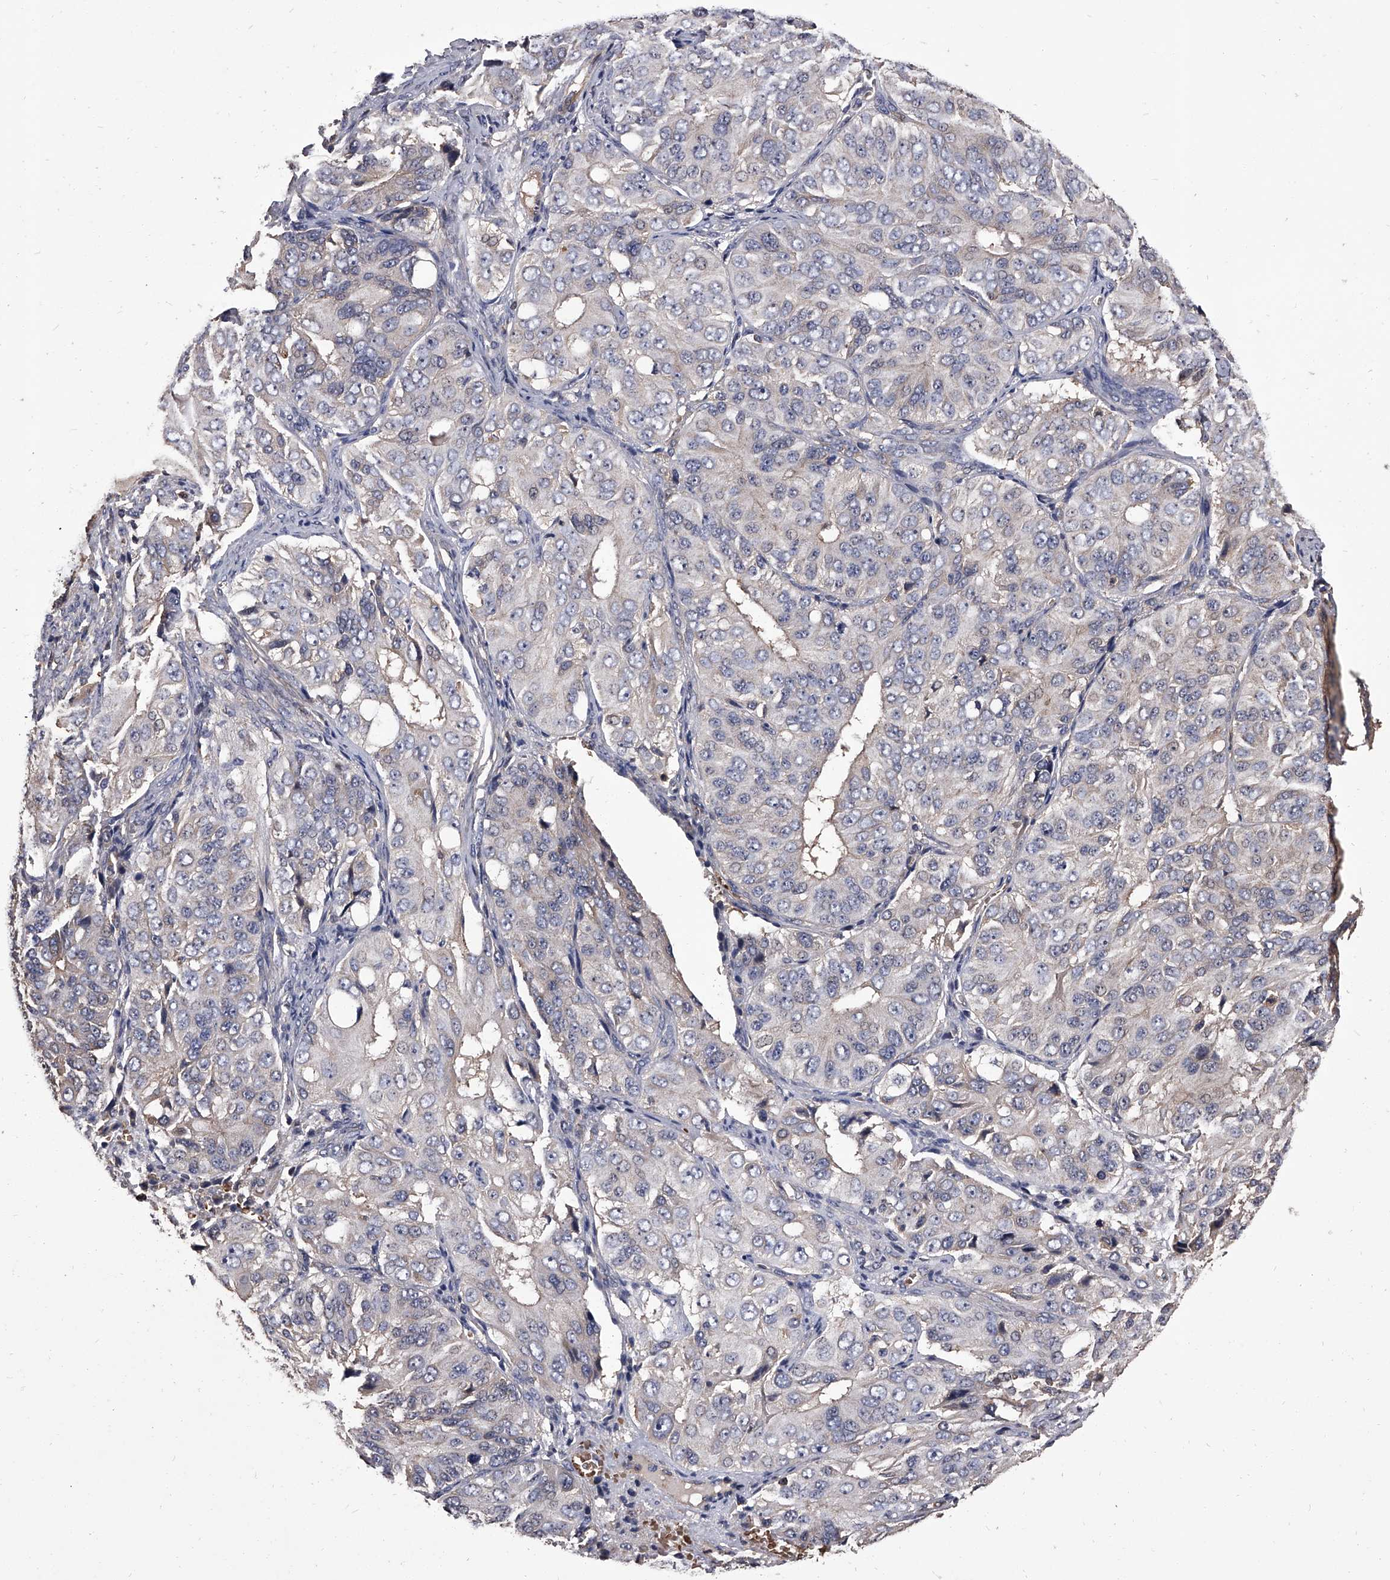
{"staining": {"intensity": "weak", "quantity": "<25%", "location": "cytoplasmic/membranous"}, "tissue": "ovarian cancer", "cell_type": "Tumor cells", "image_type": "cancer", "snomed": [{"axis": "morphology", "description": "Carcinoma, endometroid"}, {"axis": "topography", "description": "Ovary"}], "caption": "This is a histopathology image of IHC staining of endometroid carcinoma (ovarian), which shows no positivity in tumor cells.", "gene": "STK36", "patient": {"sex": "female", "age": 51}}